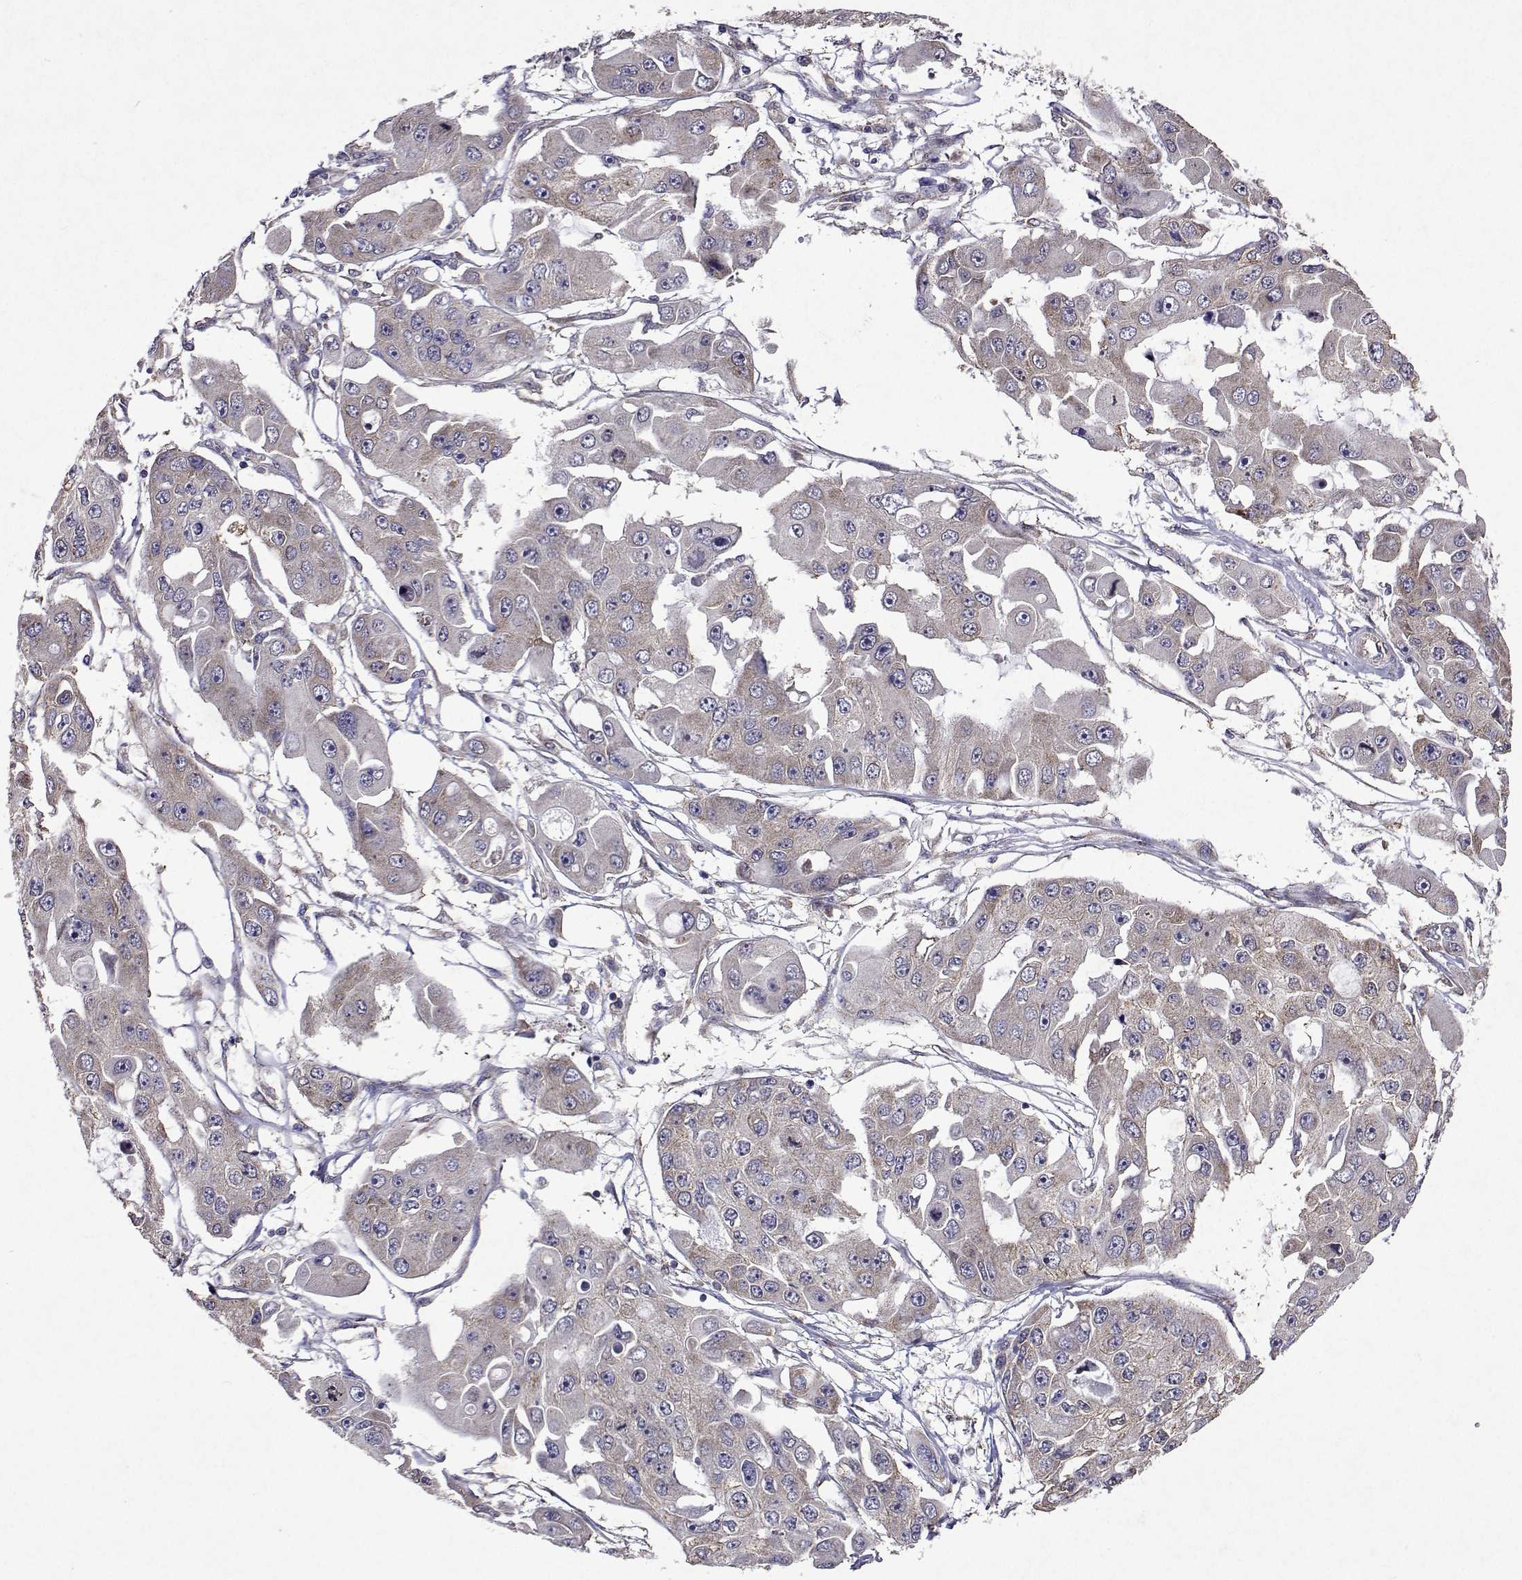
{"staining": {"intensity": "weak", "quantity": "<25%", "location": "cytoplasmic/membranous"}, "tissue": "ovarian cancer", "cell_type": "Tumor cells", "image_type": "cancer", "snomed": [{"axis": "morphology", "description": "Cystadenocarcinoma, serous, NOS"}, {"axis": "topography", "description": "Ovary"}], "caption": "This is a photomicrograph of immunohistochemistry staining of ovarian cancer (serous cystadenocarcinoma), which shows no expression in tumor cells.", "gene": "TARBP2", "patient": {"sex": "female", "age": 56}}